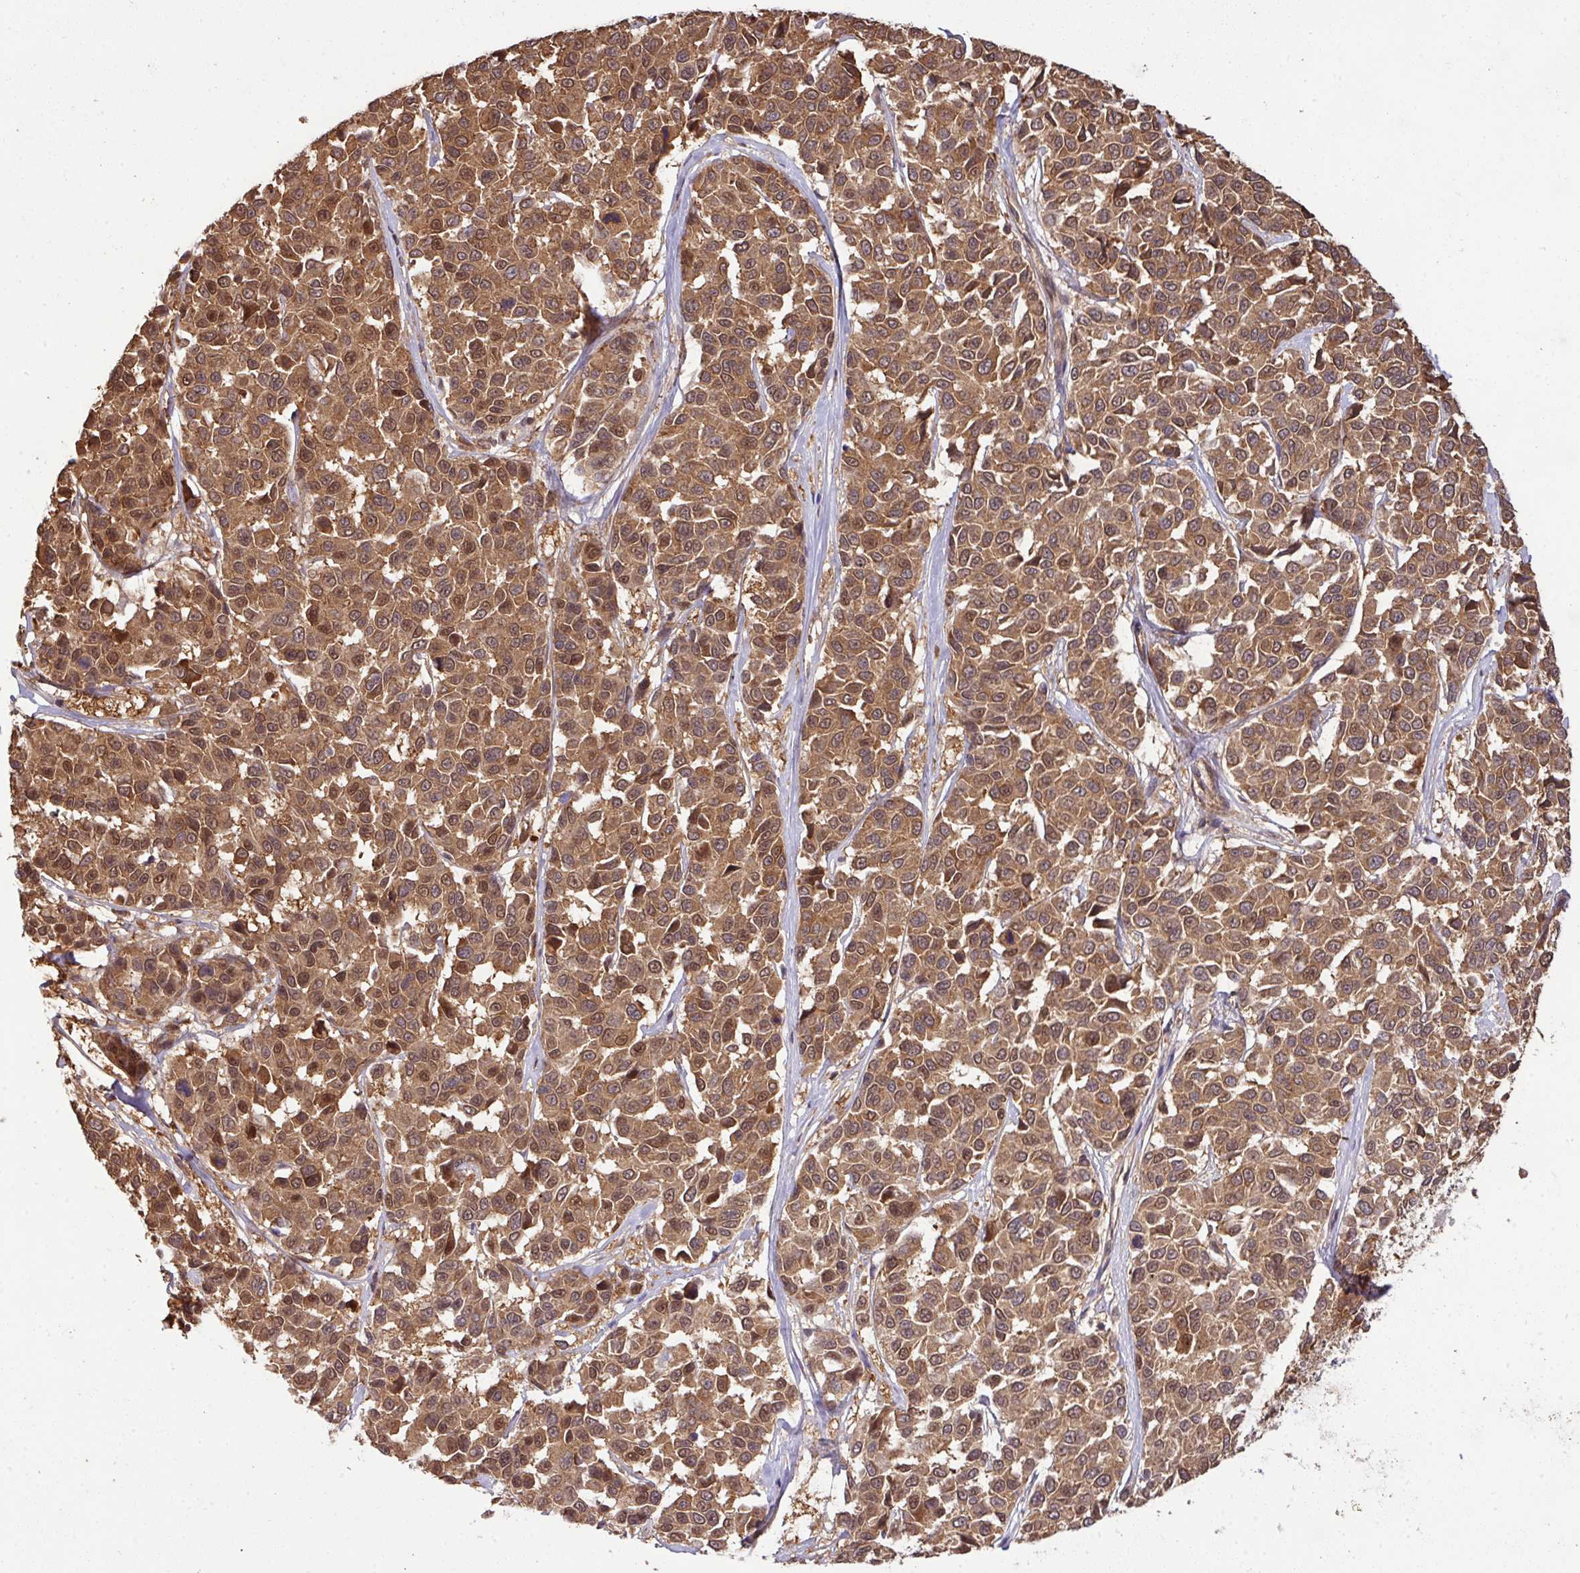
{"staining": {"intensity": "strong", "quantity": ">75%", "location": "cytoplasmic/membranous,nuclear"}, "tissue": "melanoma", "cell_type": "Tumor cells", "image_type": "cancer", "snomed": [{"axis": "morphology", "description": "Malignant melanoma, NOS"}, {"axis": "topography", "description": "Skin"}], "caption": "Tumor cells show high levels of strong cytoplasmic/membranous and nuclear staining in about >75% of cells in malignant melanoma.", "gene": "GSPT1", "patient": {"sex": "female", "age": 66}}